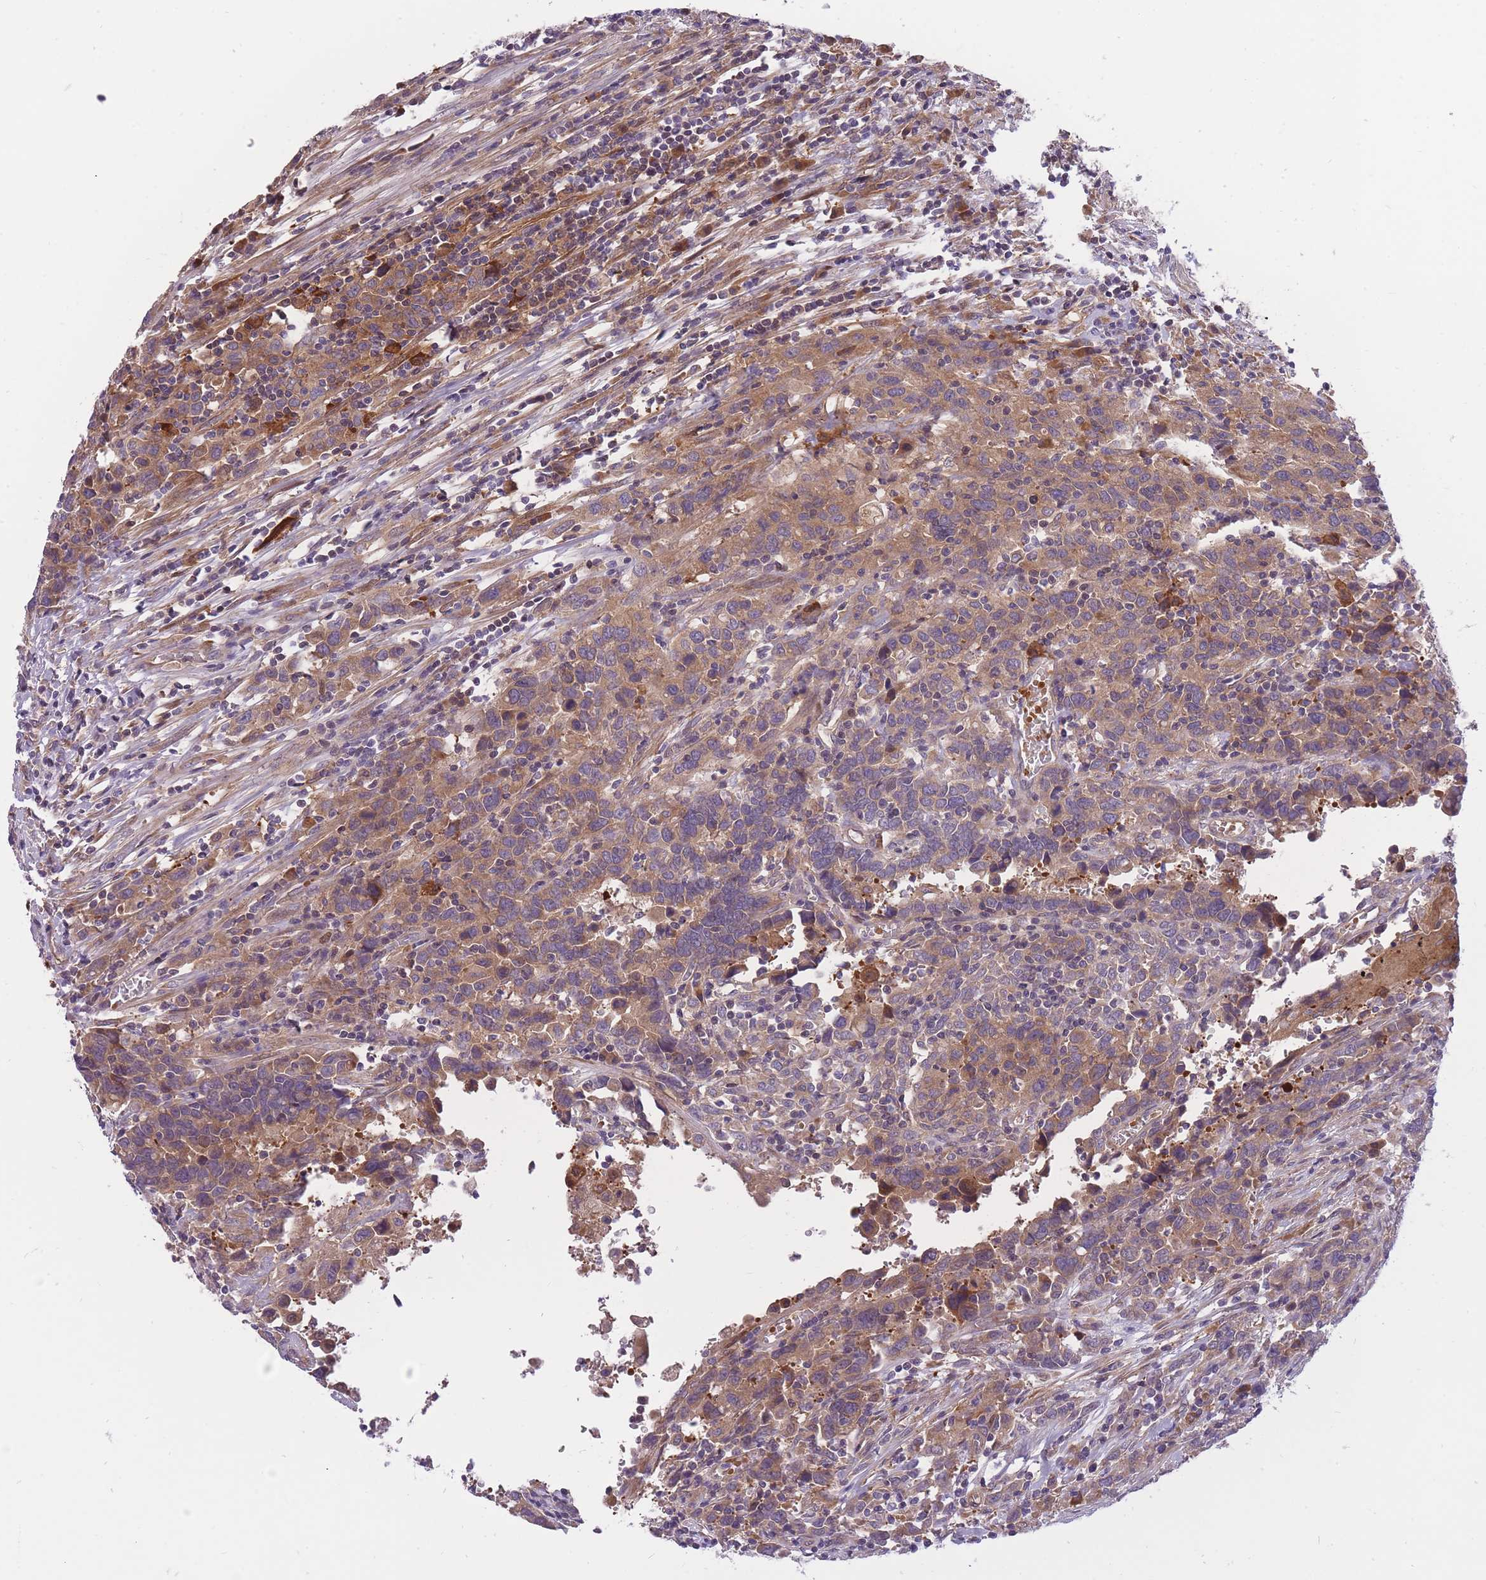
{"staining": {"intensity": "moderate", "quantity": ">75%", "location": "cytoplasmic/membranous"}, "tissue": "urothelial cancer", "cell_type": "Tumor cells", "image_type": "cancer", "snomed": [{"axis": "morphology", "description": "Urothelial carcinoma, High grade"}, {"axis": "topography", "description": "Urinary bladder"}], "caption": "Brown immunohistochemical staining in human urothelial cancer displays moderate cytoplasmic/membranous staining in approximately >75% of tumor cells.", "gene": "CRYGN", "patient": {"sex": "male", "age": 61}}